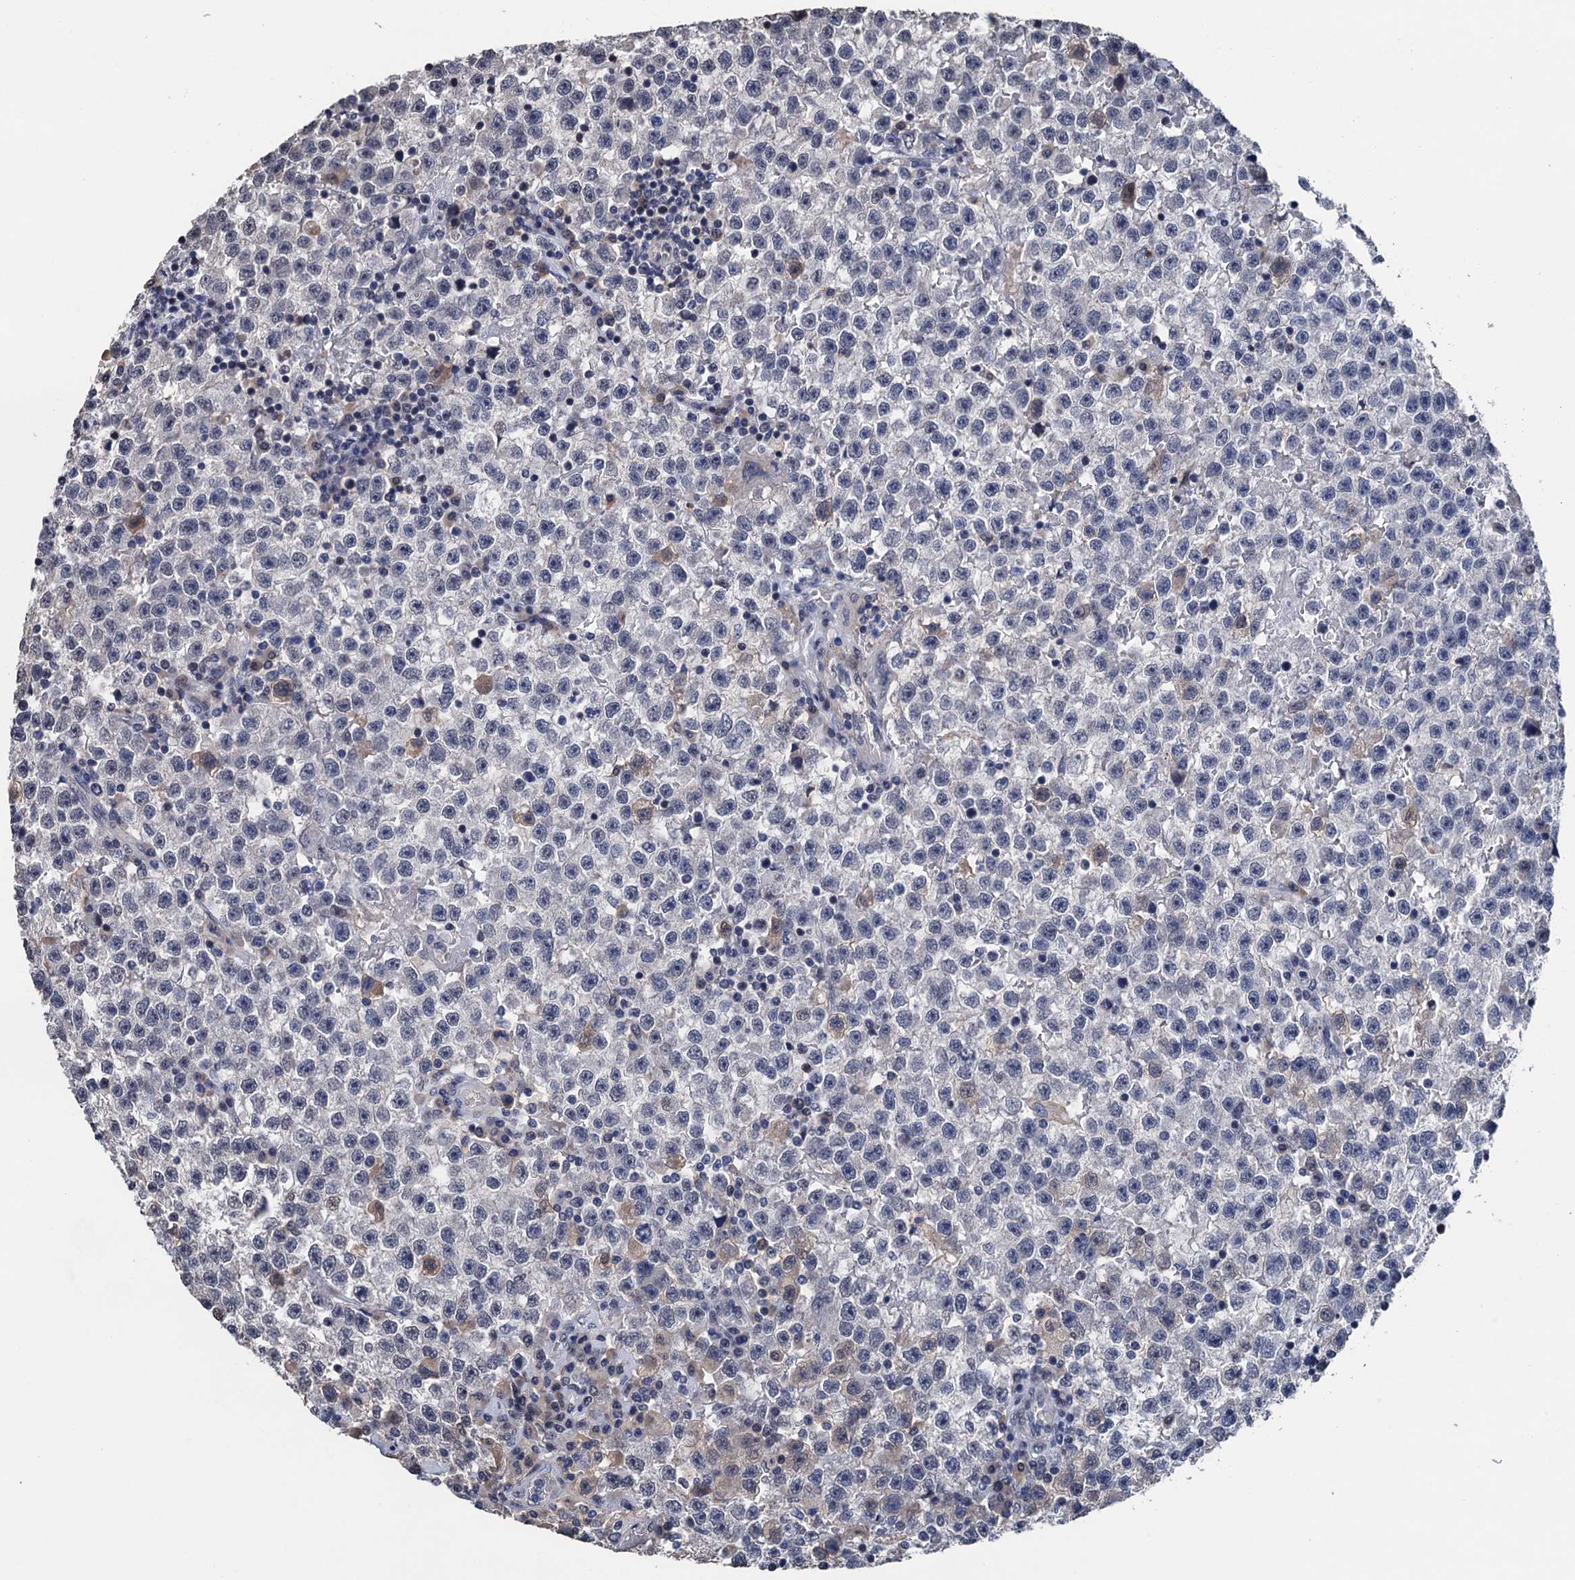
{"staining": {"intensity": "weak", "quantity": "<25%", "location": "cytoplasmic/membranous"}, "tissue": "testis cancer", "cell_type": "Tumor cells", "image_type": "cancer", "snomed": [{"axis": "morphology", "description": "Seminoma, NOS"}, {"axis": "topography", "description": "Testis"}], "caption": "Protein analysis of seminoma (testis) exhibits no significant expression in tumor cells.", "gene": "ART5", "patient": {"sex": "male", "age": 22}}